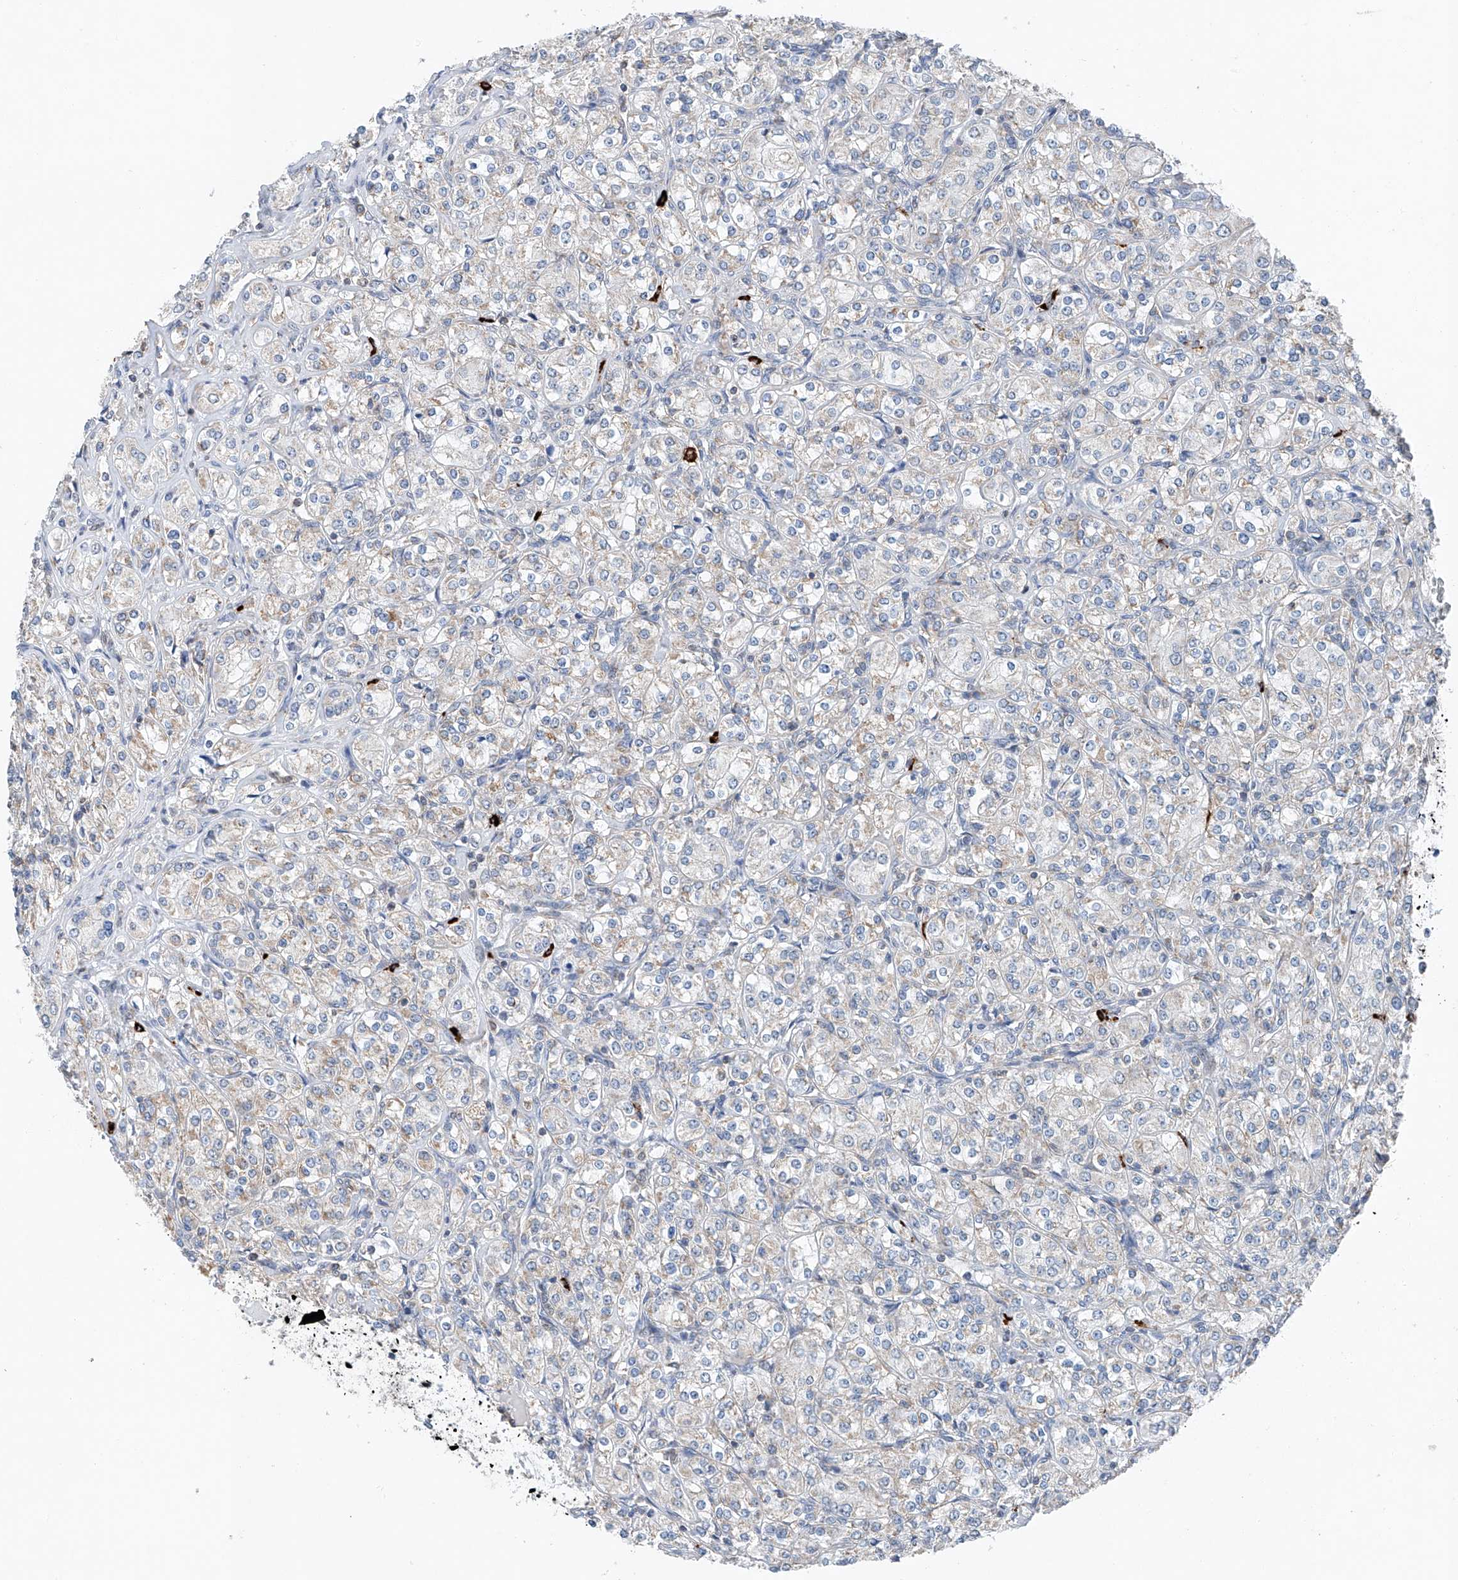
{"staining": {"intensity": "weak", "quantity": "25%-75%", "location": "cytoplasmic/membranous"}, "tissue": "renal cancer", "cell_type": "Tumor cells", "image_type": "cancer", "snomed": [{"axis": "morphology", "description": "Adenocarcinoma, NOS"}, {"axis": "topography", "description": "Kidney"}], "caption": "Weak cytoplasmic/membranous expression for a protein is present in approximately 25%-75% of tumor cells of renal cancer using immunohistochemistry (IHC).", "gene": "KLF15", "patient": {"sex": "male", "age": 77}}